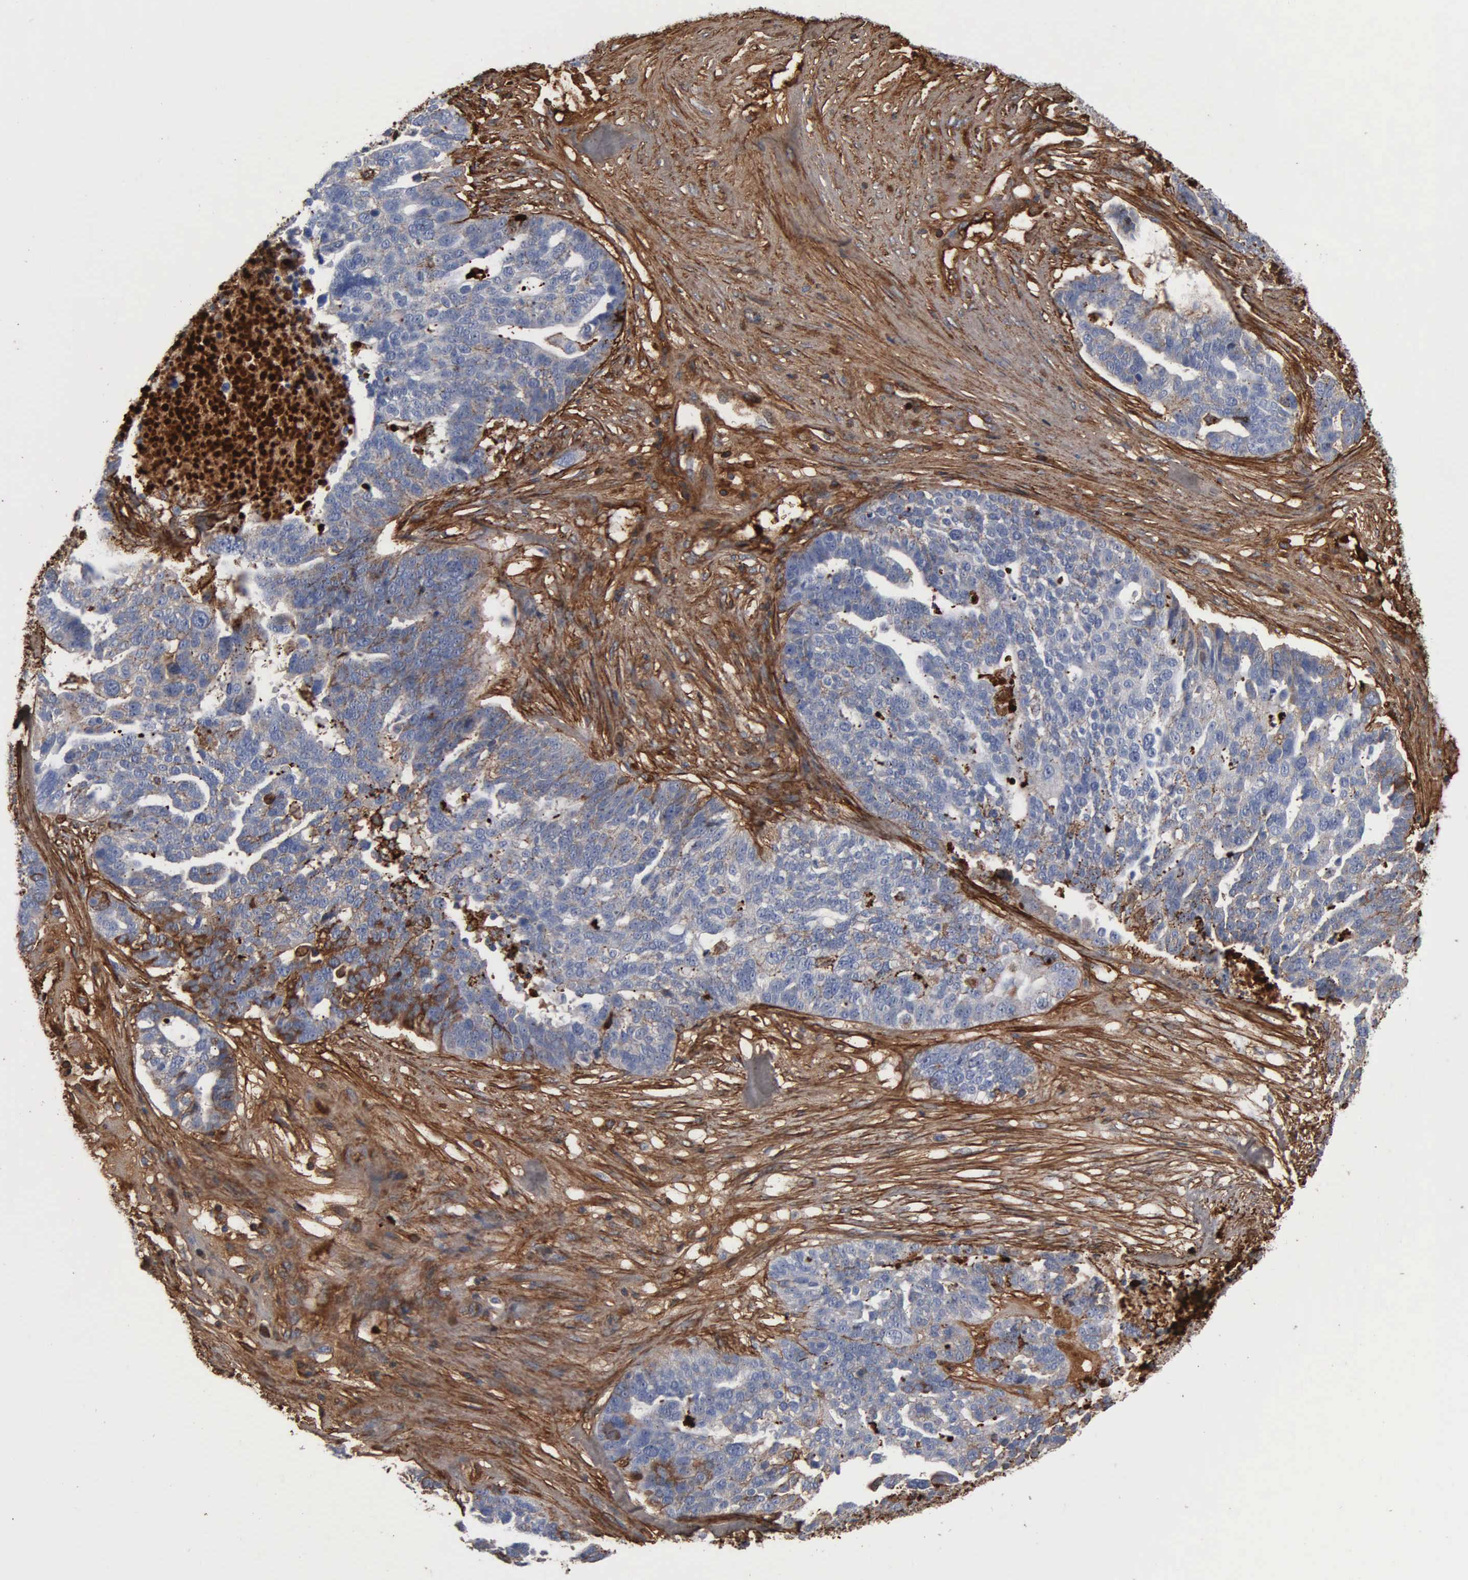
{"staining": {"intensity": "weak", "quantity": "25%-75%", "location": "cytoplasmic/membranous"}, "tissue": "ovarian cancer", "cell_type": "Tumor cells", "image_type": "cancer", "snomed": [{"axis": "morphology", "description": "Cystadenocarcinoma, serous, NOS"}, {"axis": "topography", "description": "Ovary"}], "caption": "Immunohistochemical staining of human ovarian cancer (serous cystadenocarcinoma) demonstrates low levels of weak cytoplasmic/membranous protein positivity in about 25%-75% of tumor cells. Using DAB (brown) and hematoxylin (blue) stains, captured at high magnification using brightfield microscopy.", "gene": "FN1", "patient": {"sex": "female", "age": 59}}